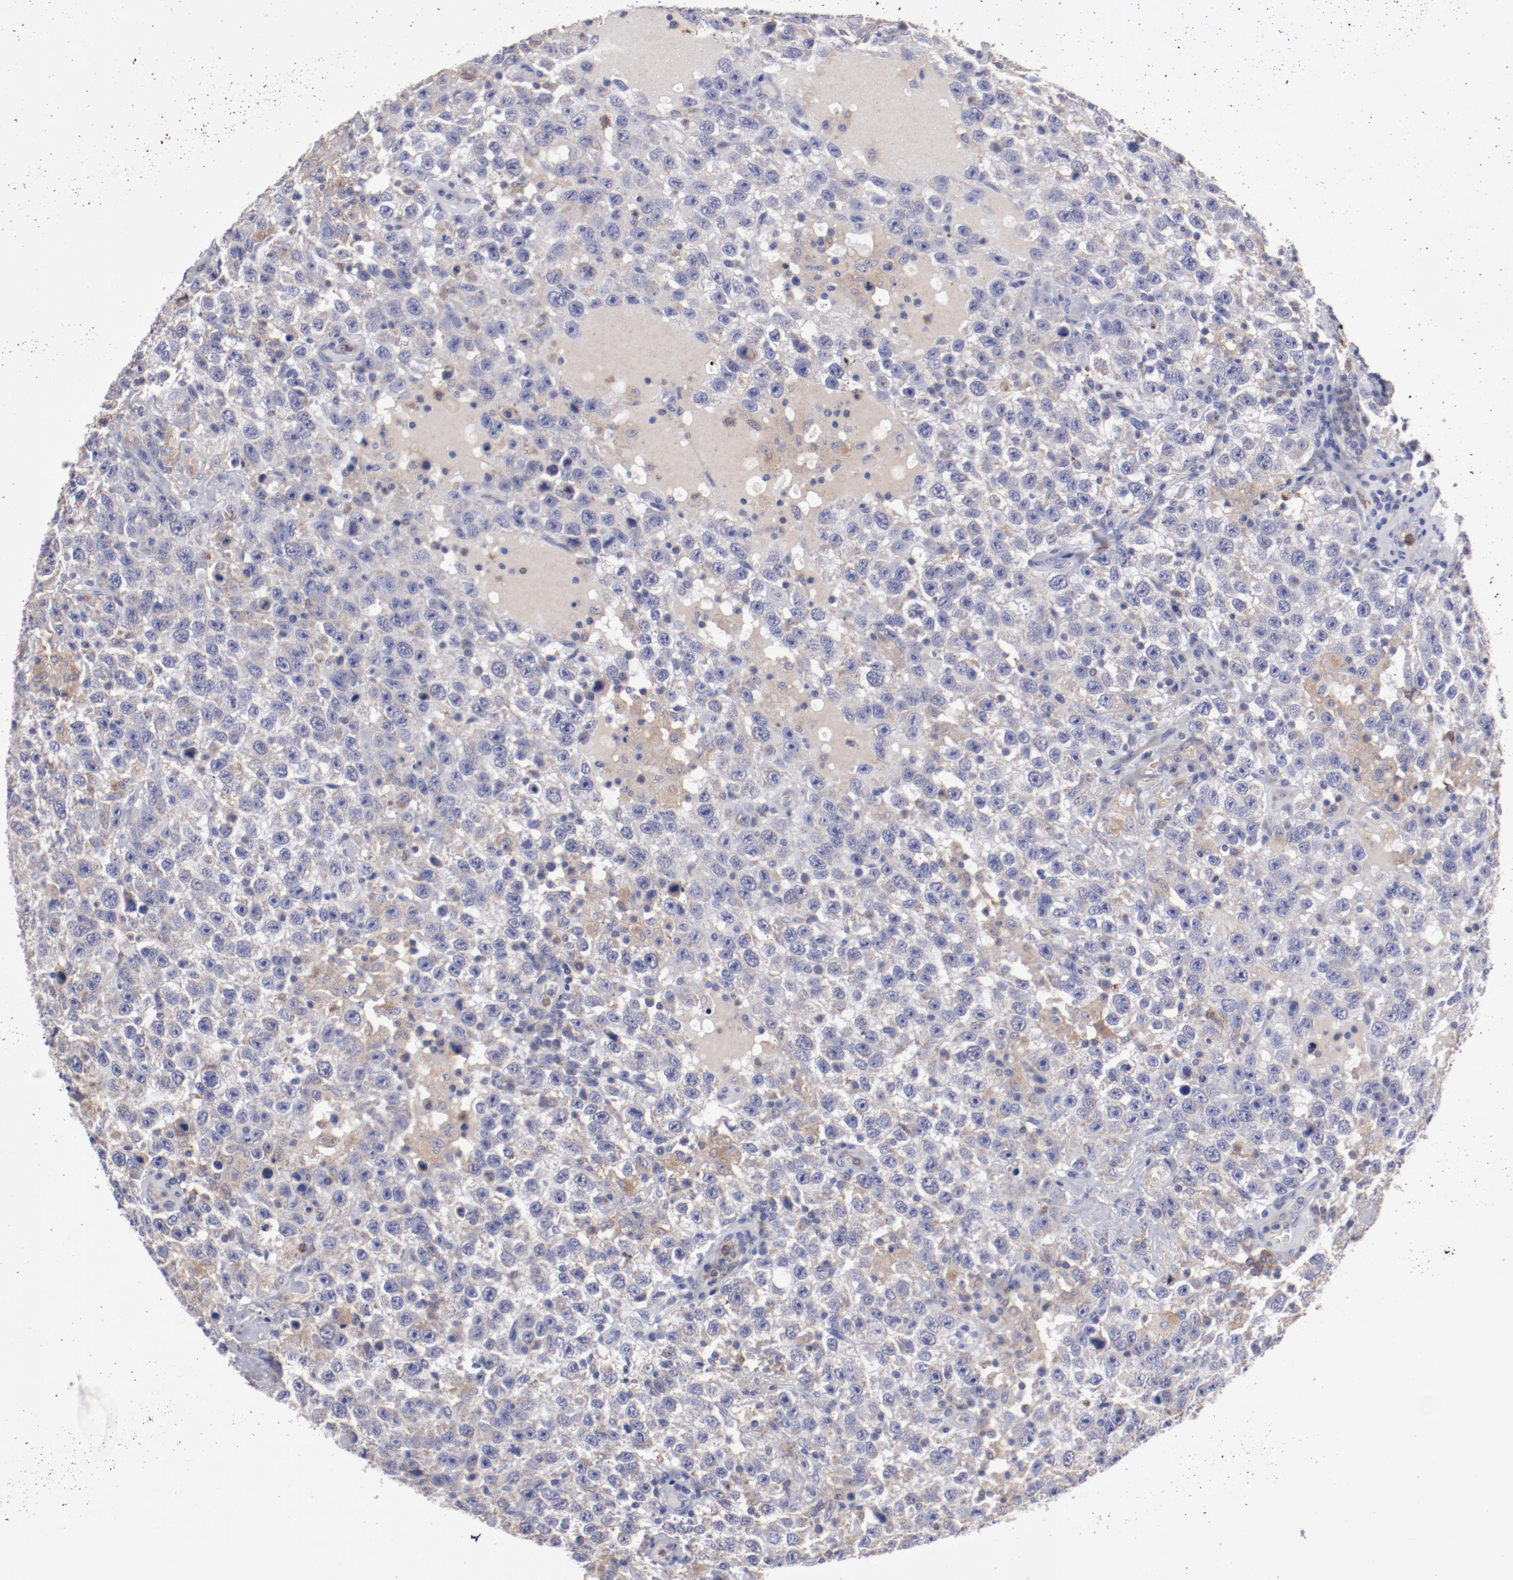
{"staining": {"intensity": "weak", "quantity": ">75%", "location": "cytoplasmic/membranous"}, "tissue": "testis cancer", "cell_type": "Tumor cells", "image_type": "cancer", "snomed": [{"axis": "morphology", "description": "Seminoma, NOS"}, {"axis": "topography", "description": "Testis"}], "caption": "High-power microscopy captured an immunohistochemistry (IHC) image of testis cancer, revealing weak cytoplasmic/membranous expression in about >75% of tumor cells.", "gene": "FGR", "patient": {"sex": "male", "age": 41}}